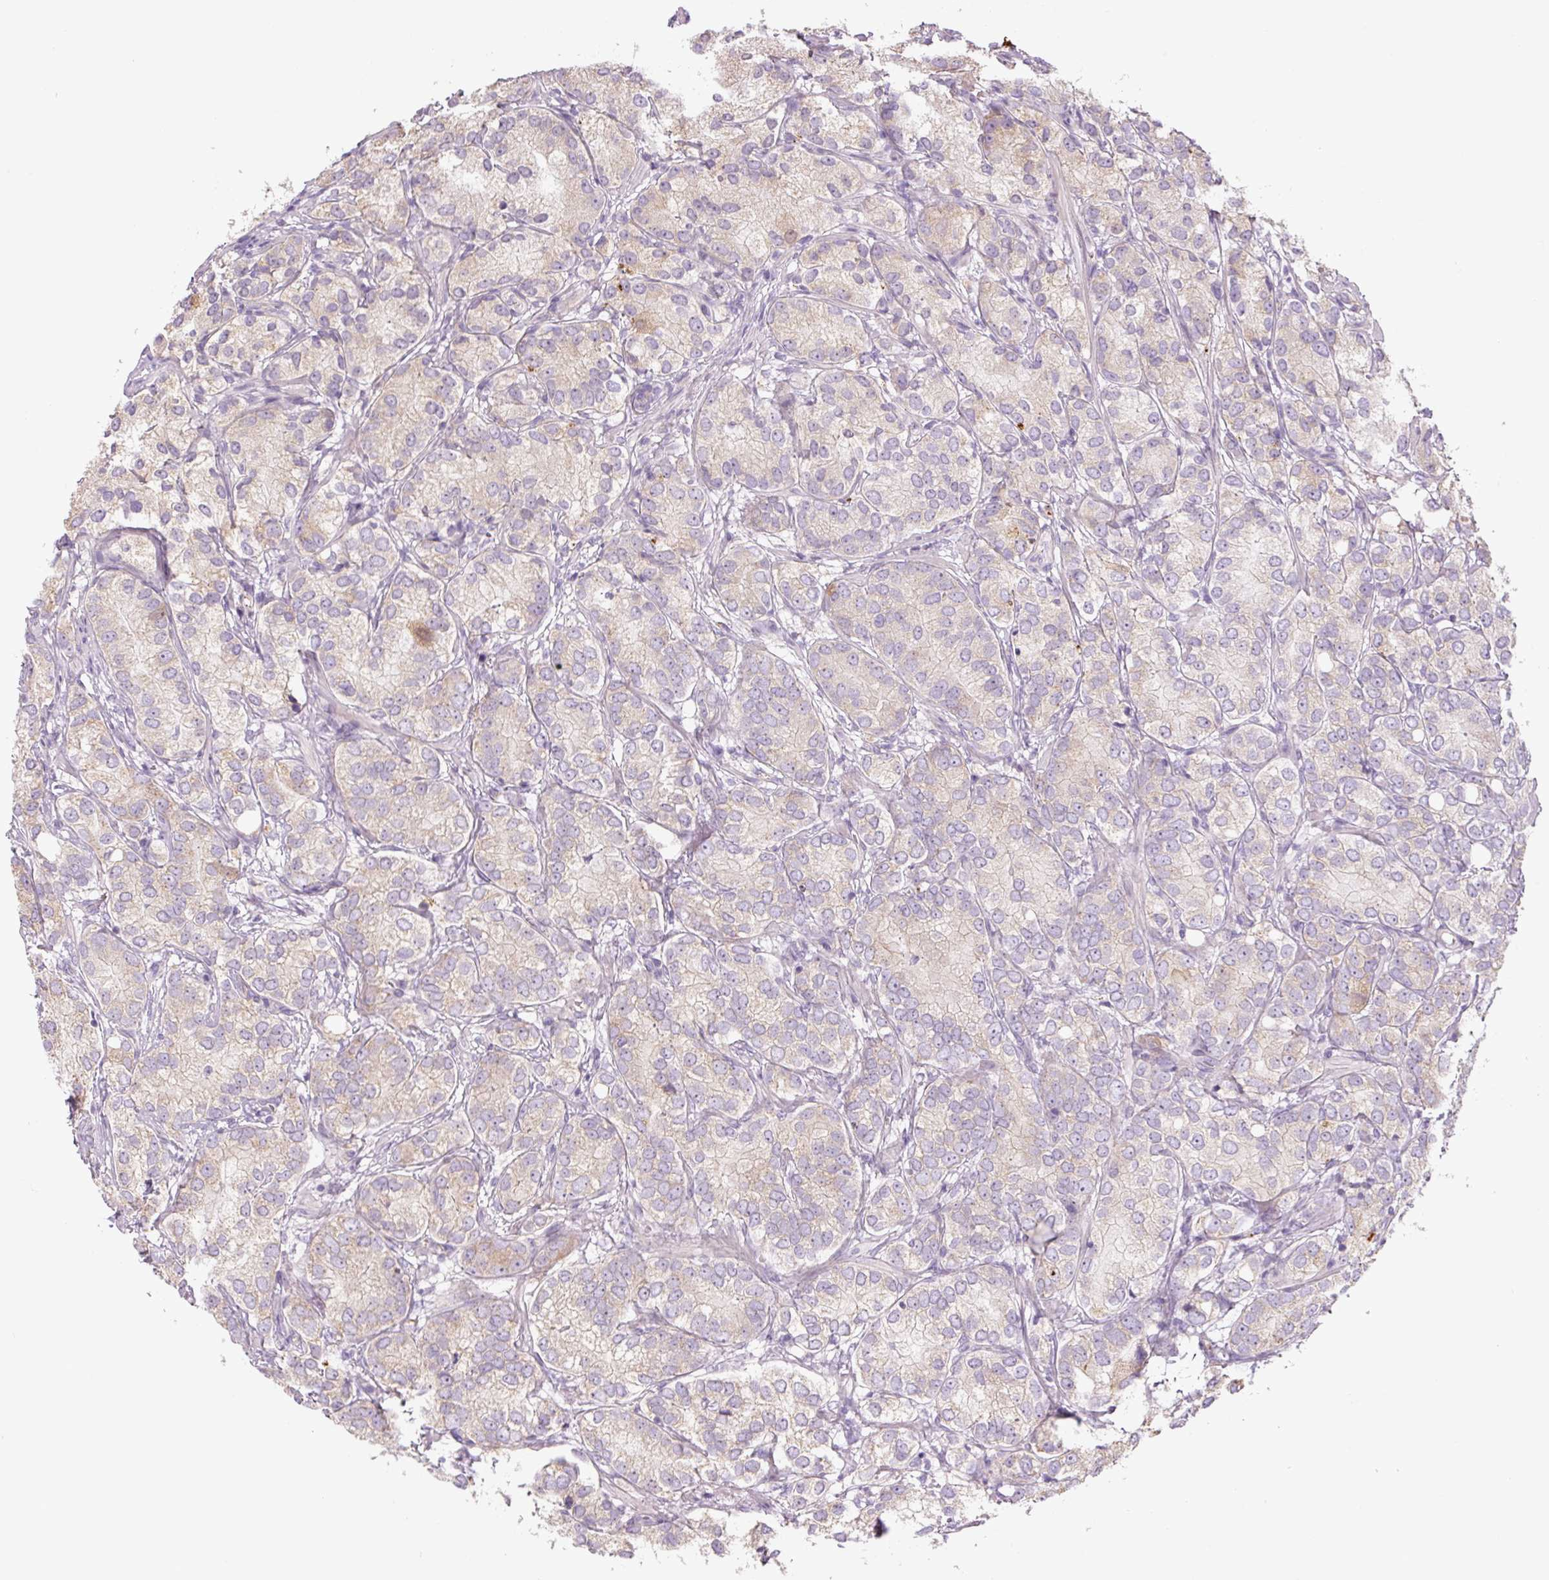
{"staining": {"intensity": "negative", "quantity": "none", "location": "none"}, "tissue": "prostate cancer", "cell_type": "Tumor cells", "image_type": "cancer", "snomed": [{"axis": "morphology", "description": "Adenocarcinoma, High grade"}, {"axis": "topography", "description": "Prostate"}], "caption": "Tumor cells show no significant protein positivity in prostate cancer (adenocarcinoma (high-grade)).", "gene": "CCNI2", "patient": {"sex": "male", "age": 82}}